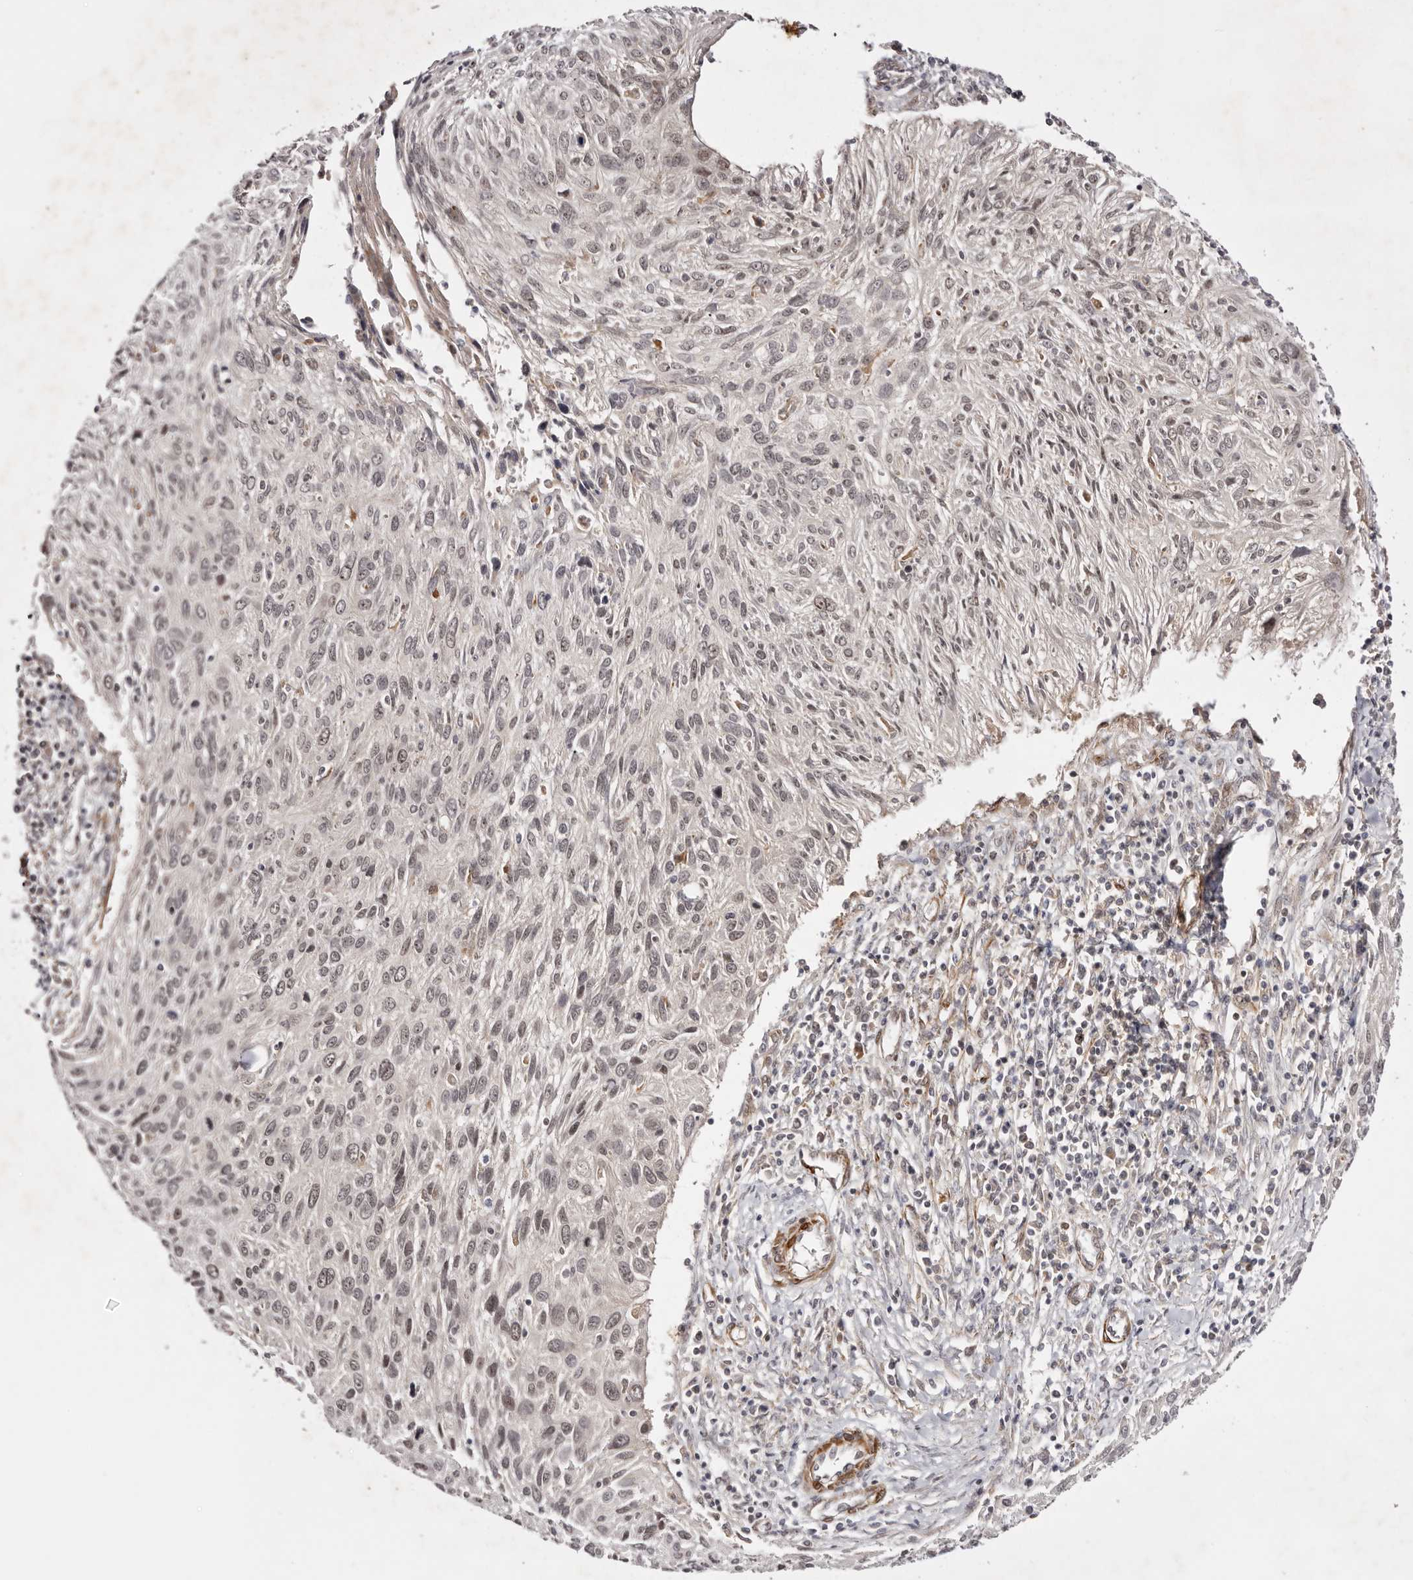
{"staining": {"intensity": "moderate", "quantity": "<25%", "location": "nuclear"}, "tissue": "cervical cancer", "cell_type": "Tumor cells", "image_type": "cancer", "snomed": [{"axis": "morphology", "description": "Squamous cell carcinoma, NOS"}, {"axis": "topography", "description": "Cervix"}], "caption": "Protein analysis of cervical cancer (squamous cell carcinoma) tissue reveals moderate nuclear positivity in about <25% of tumor cells.", "gene": "MICAL2", "patient": {"sex": "female", "age": 51}}